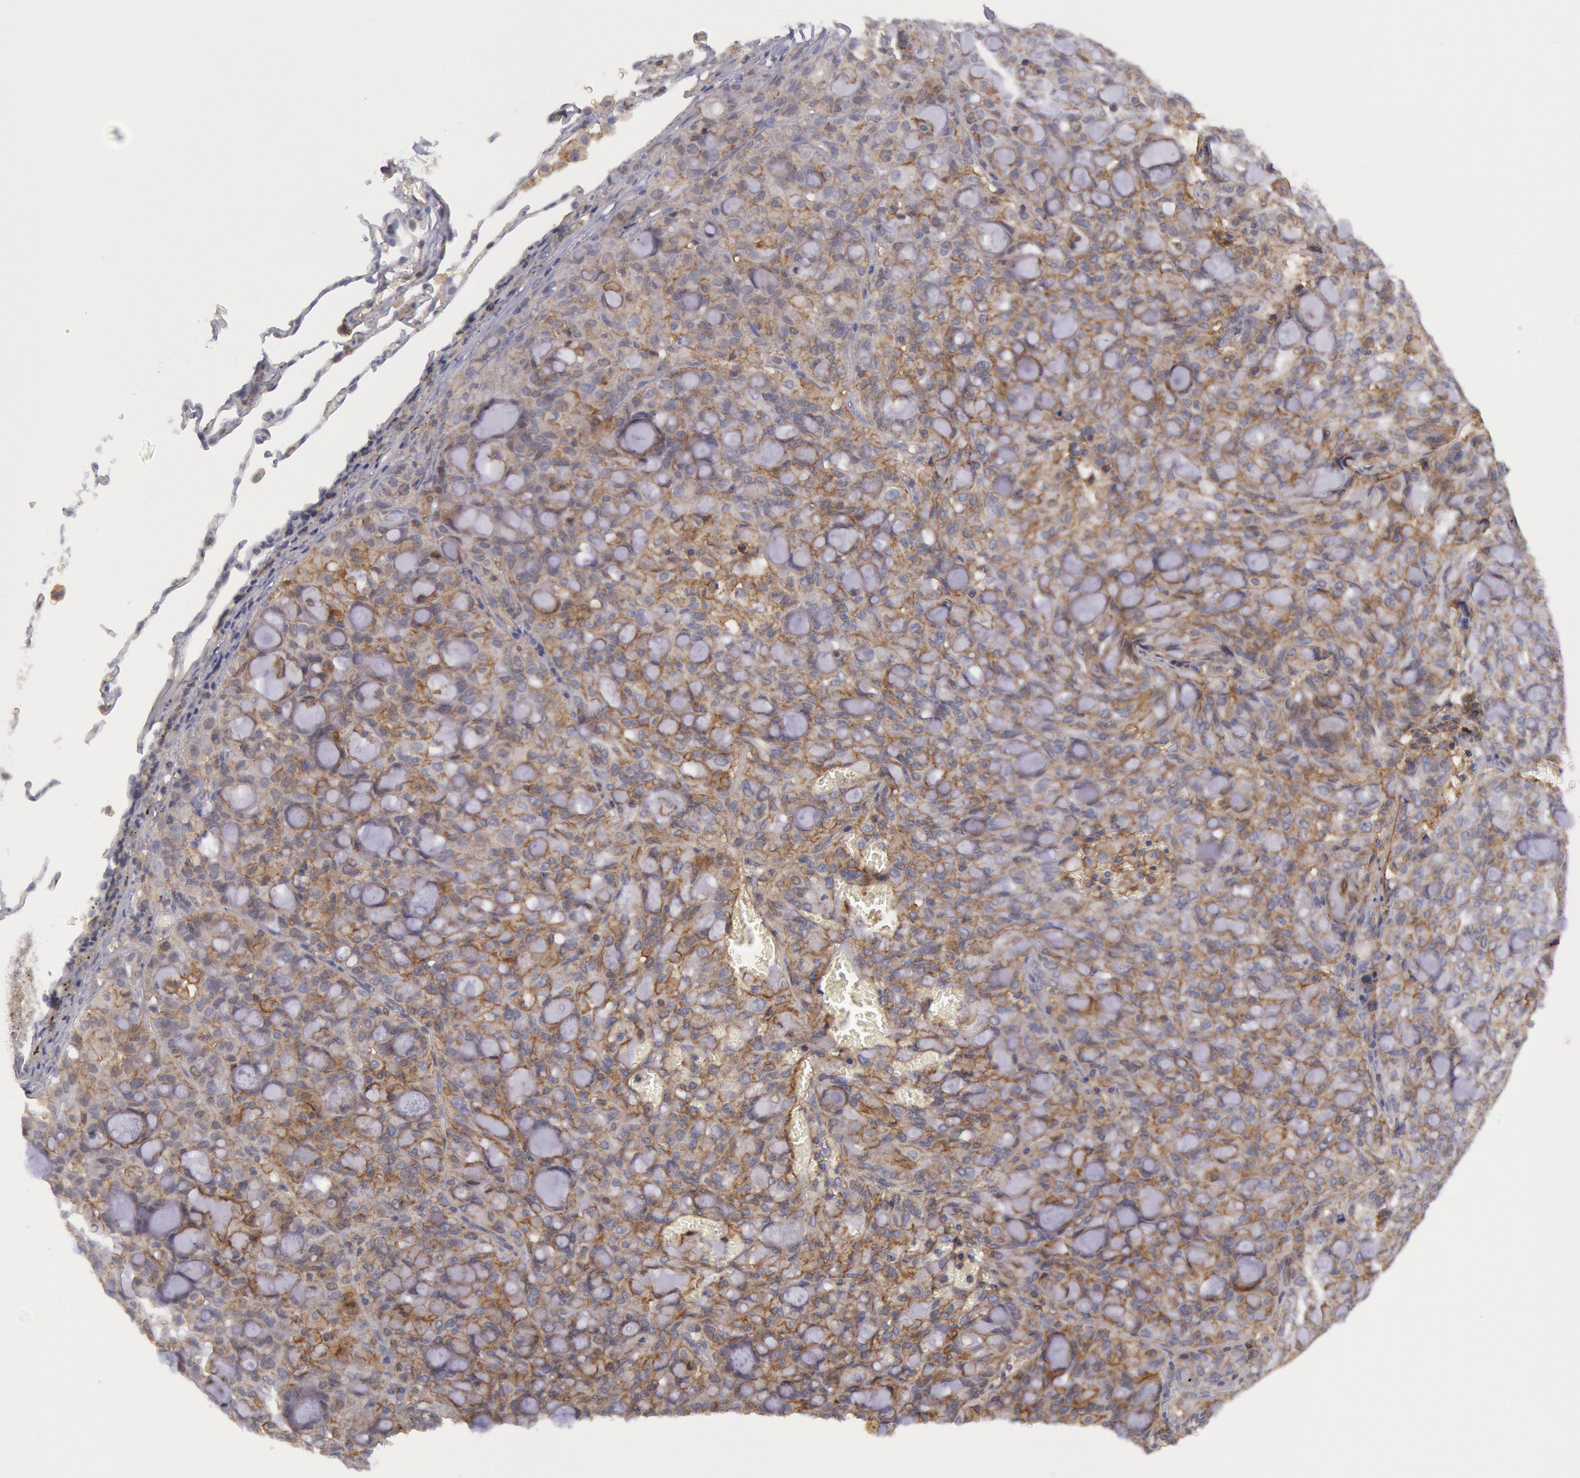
{"staining": {"intensity": "moderate", "quantity": ">75%", "location": "cytoplasmic/membranous"}, "tissue": "lung cancer", "cell_type": "Tumor cells", "image_type": "cancer", "snomed": [{"axis": "morphology", "description": "Adenocarcinoma, NOS"}, {"axis": "topography", "description": "Lung"}], "caption": "IHC of human lung adenocarcinoma demonstrates medium levels of moderate cytoplasmic/membranous staining in about >75% of tumor cells. (IHC, brightfield microscopy, high magnification).", "gene": "STX4", "patient": {"sex": "female", "age": 44}}